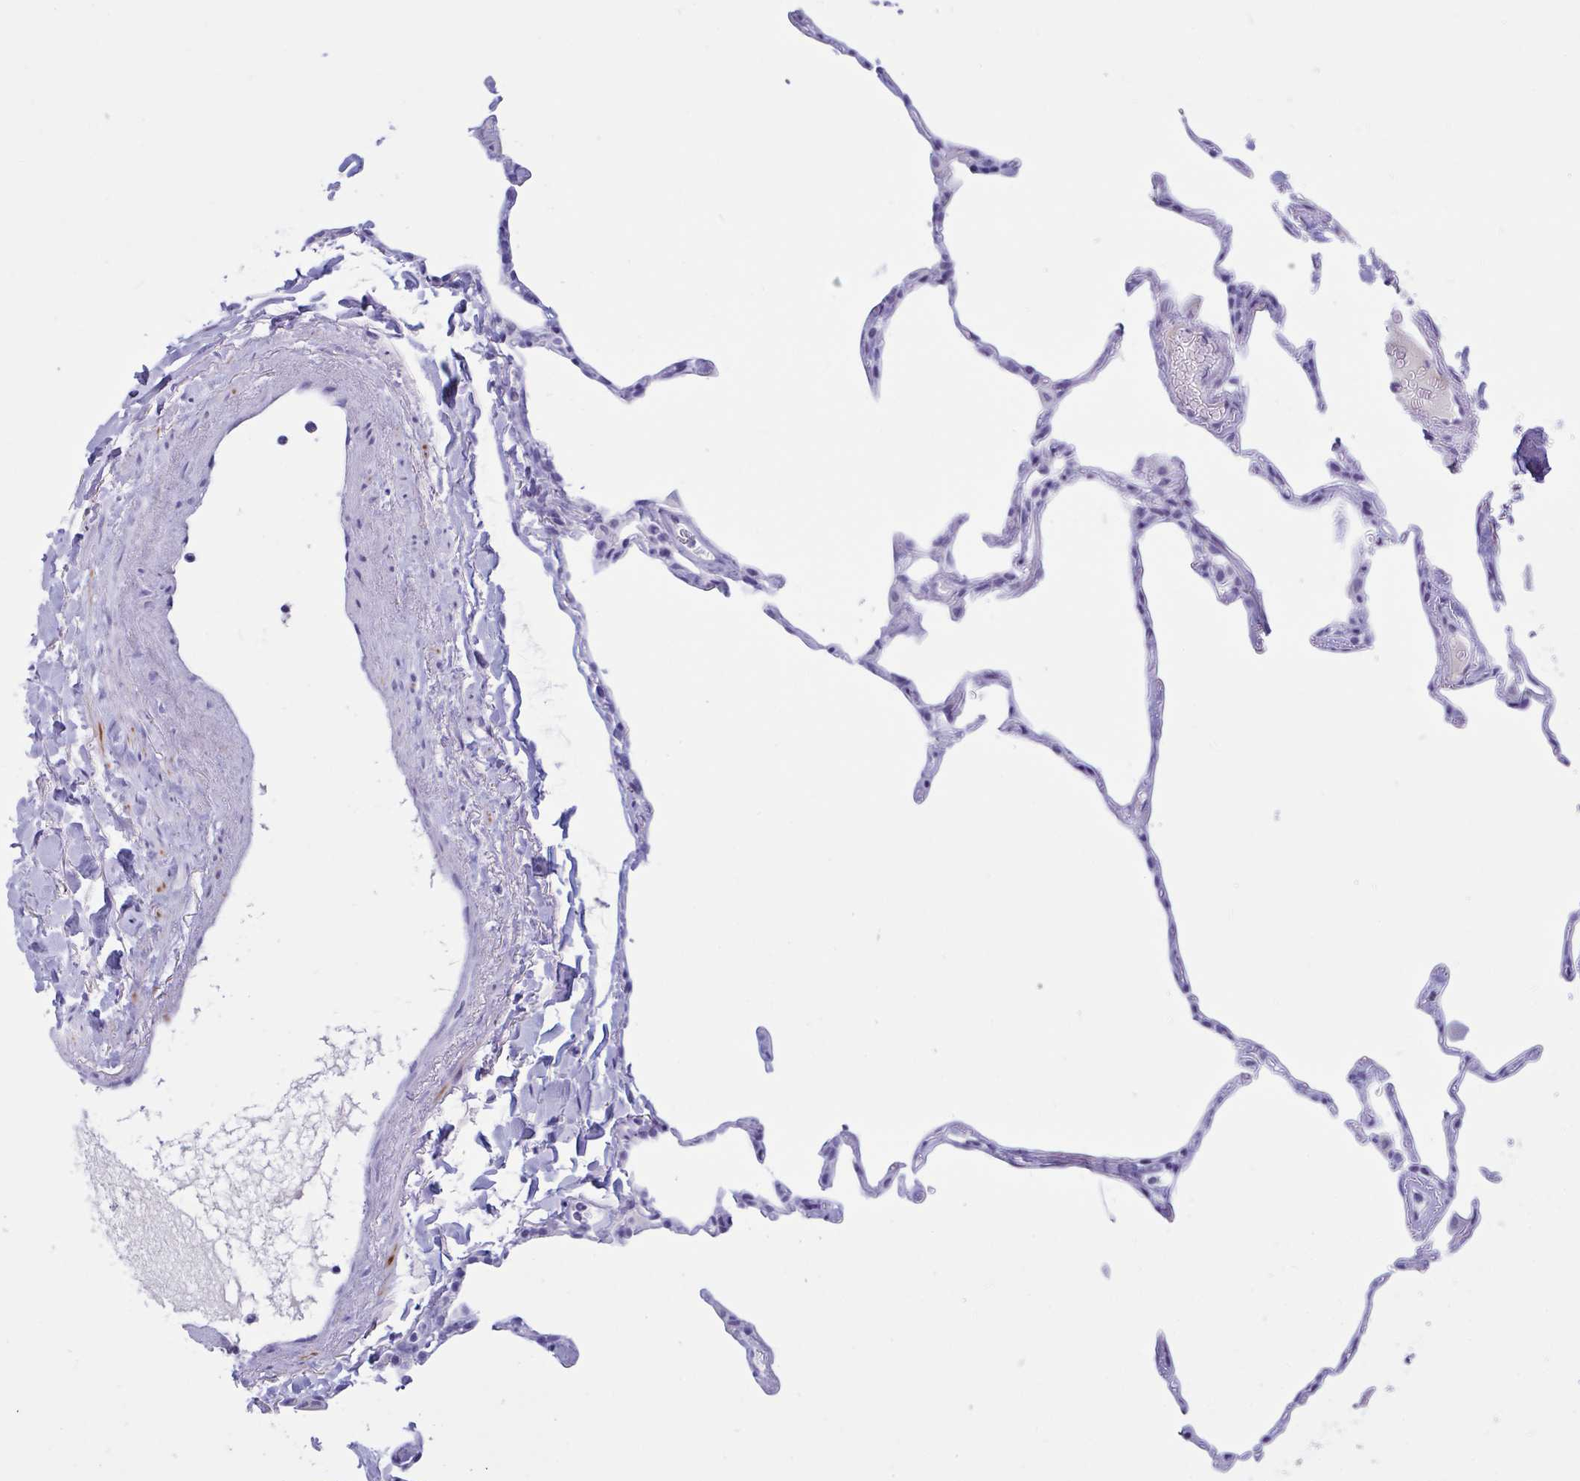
{"staining": {"intensity": "negative", "quantity": "none", "location": "none"}, "tissue": "lung", "cell_type": "Alveolar cells", "image_type": "normal", "snomed": [{"axis": "morphology", "description": "Normal tissue, NOS"}, {"axis": "topography", "description": "Lung"}], "caption": "This is an immunohistochemistry (IHC) histopathology image of unremarkable lung. There is no staining in alveolar cells.", "gene": "OXLD1", "patient": {"sex": "male", "age": 65}}